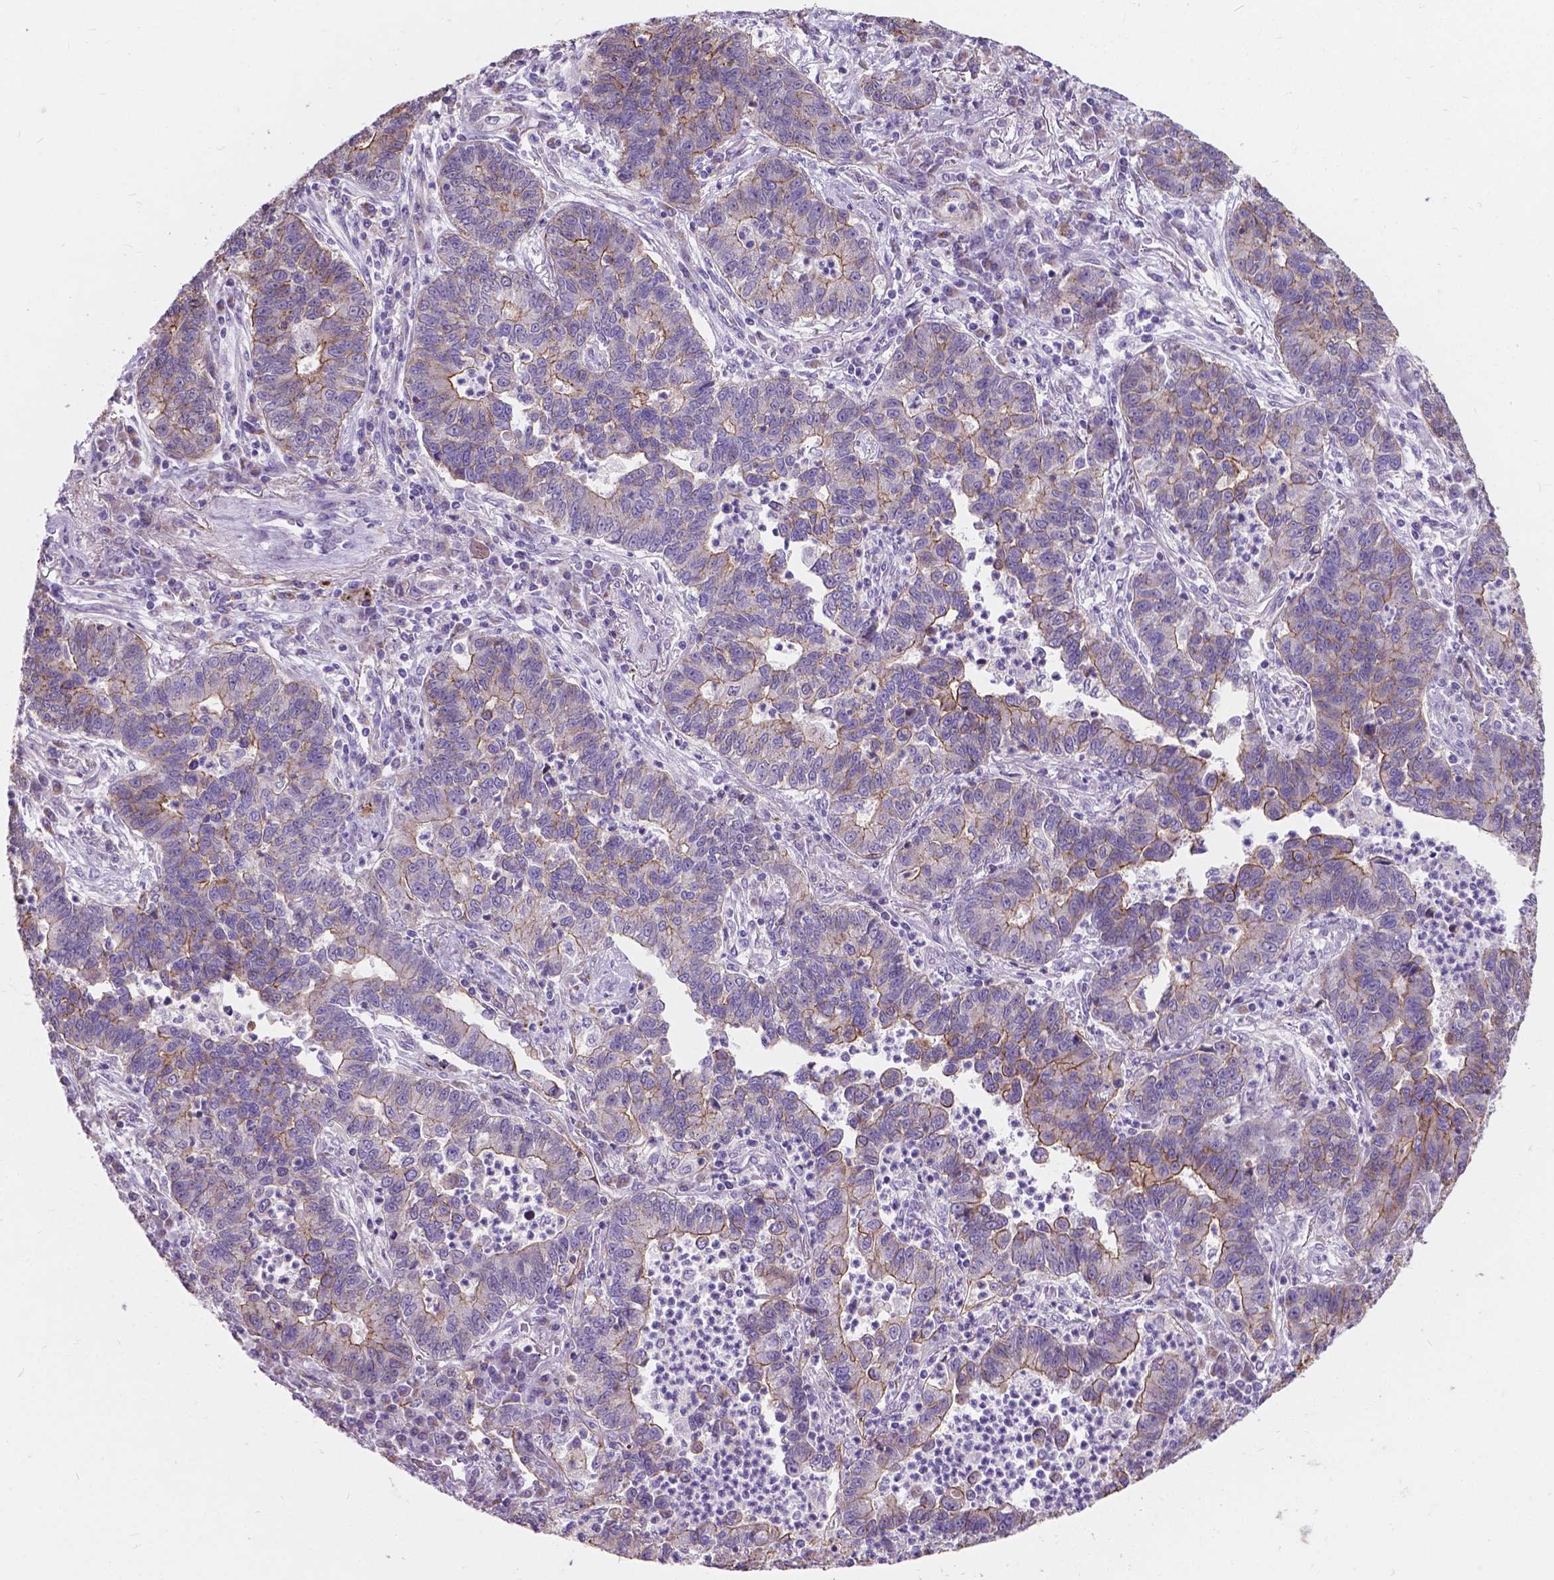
{"staining": {"intensity": "weak", "quantity": "25%-75%", "location": "cytoplasmic/membranous"}, "tissue": "lung cancer", "cell_type": "Tumor cells", "image_type": "cancer", "snomed": [{"axis": "morphology", "description": "Adenocarcinoma, NOS"}, {"axis": "topography", "description": "Lung"}], "caption": "IHC (DAB) staining of lung adenocarcinoma demonstrates weak cytoplasmic/membranous protein staining in about 25%-75% of tumor cells.", "gene": "MYH14", "patient": {"sex": "female", "age": 57}}